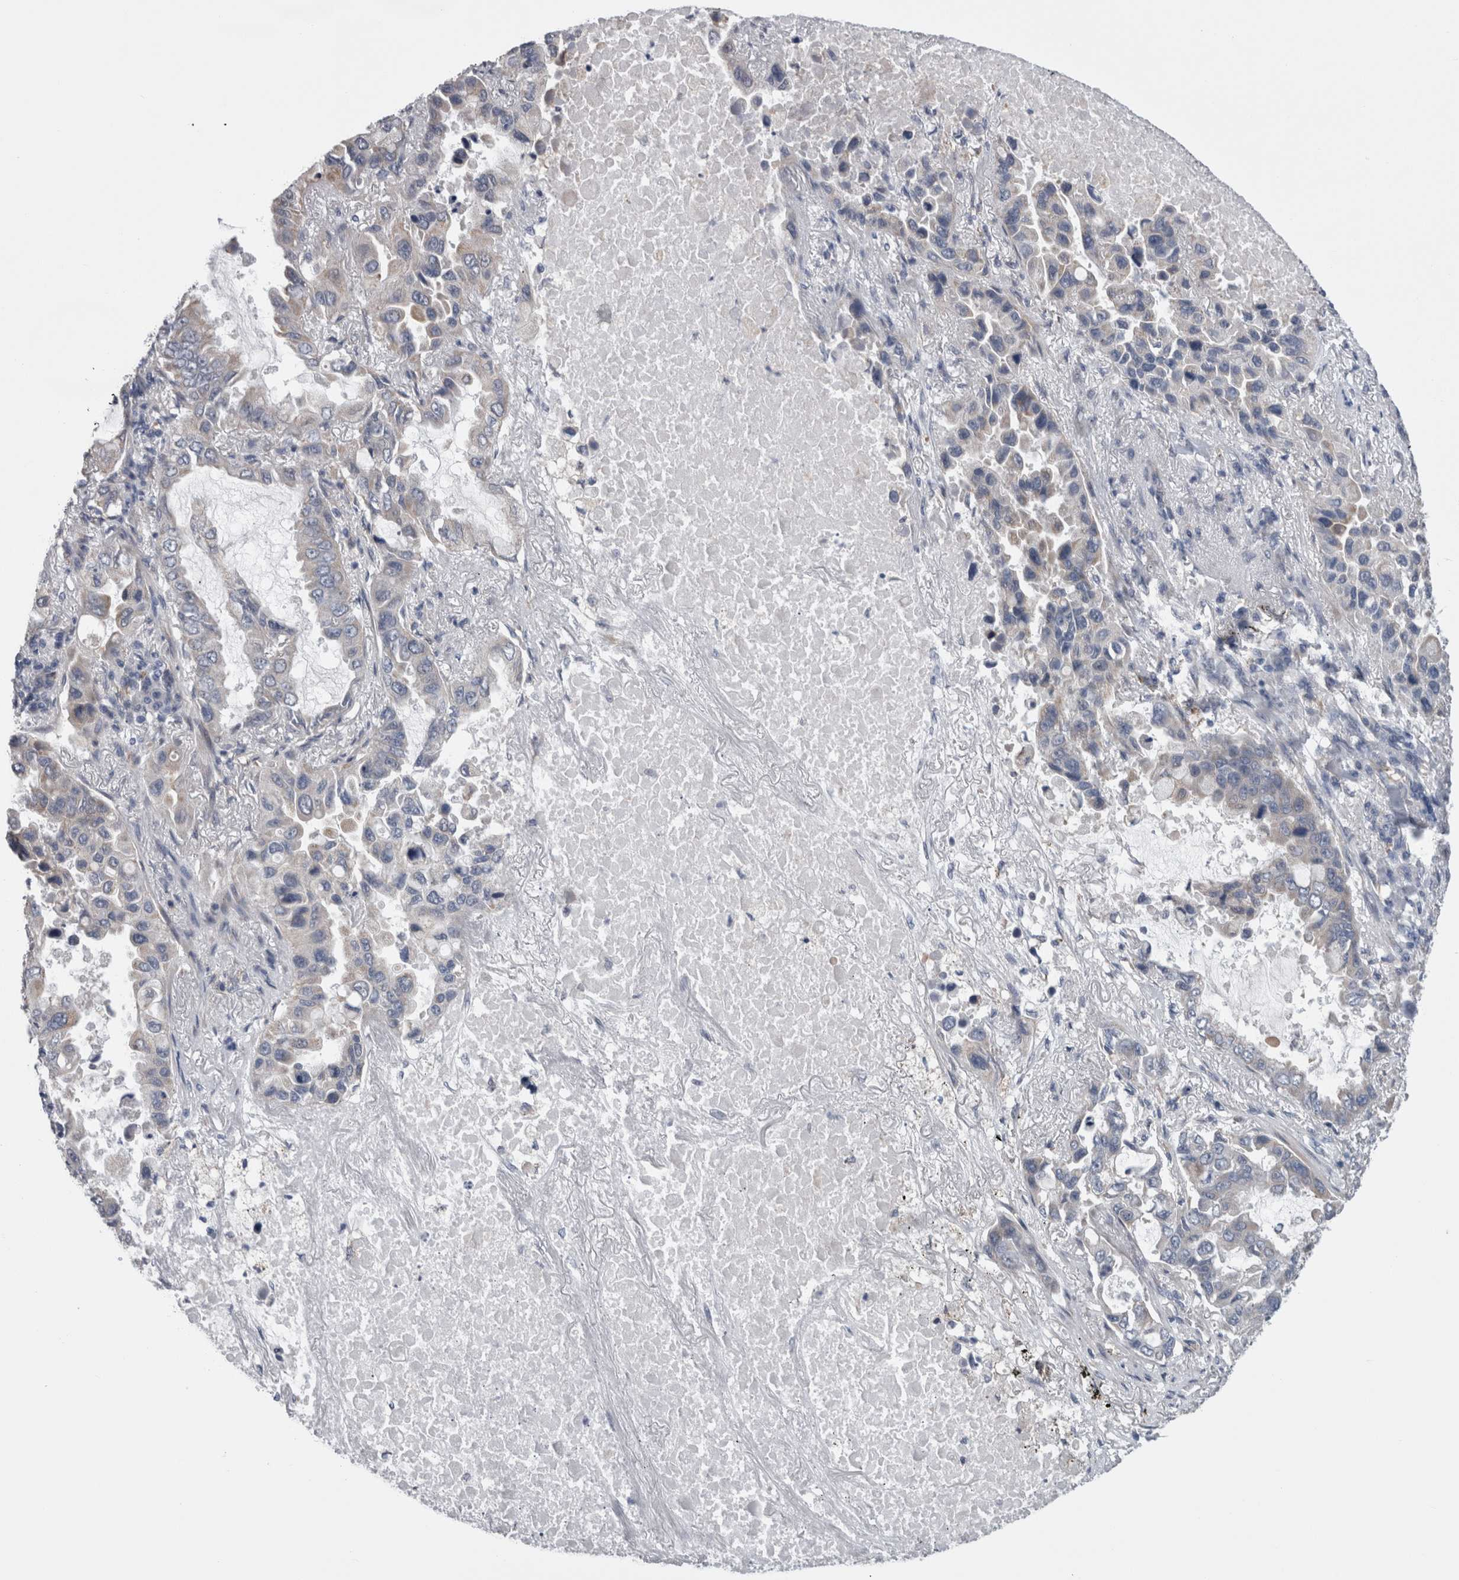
{"staining": {"intensity": "negative", "quantity": "none", "location": "none"}, "tissue": "lung cancer", "cell_type": "Tumor cells", "image_type": "cancer", "snomed": [{"axis": "morphology", "description": "Adenocarcinoma, NOS"}, {"axis": "topography", "description": "Lung"}], "caption": "This image is of lung cancer stained with immunohistochemistry (IHC) to label a protein in brown with the nuclei are counter-stained blue. There is no expression in tumor cells. (DAB (3,3'-diaminobenzidine) immunohistochemistry (IHC) with hematoxylin counter stain).", "gene": "GDAP1", "patient": {"sex": "male", "age": 64}}